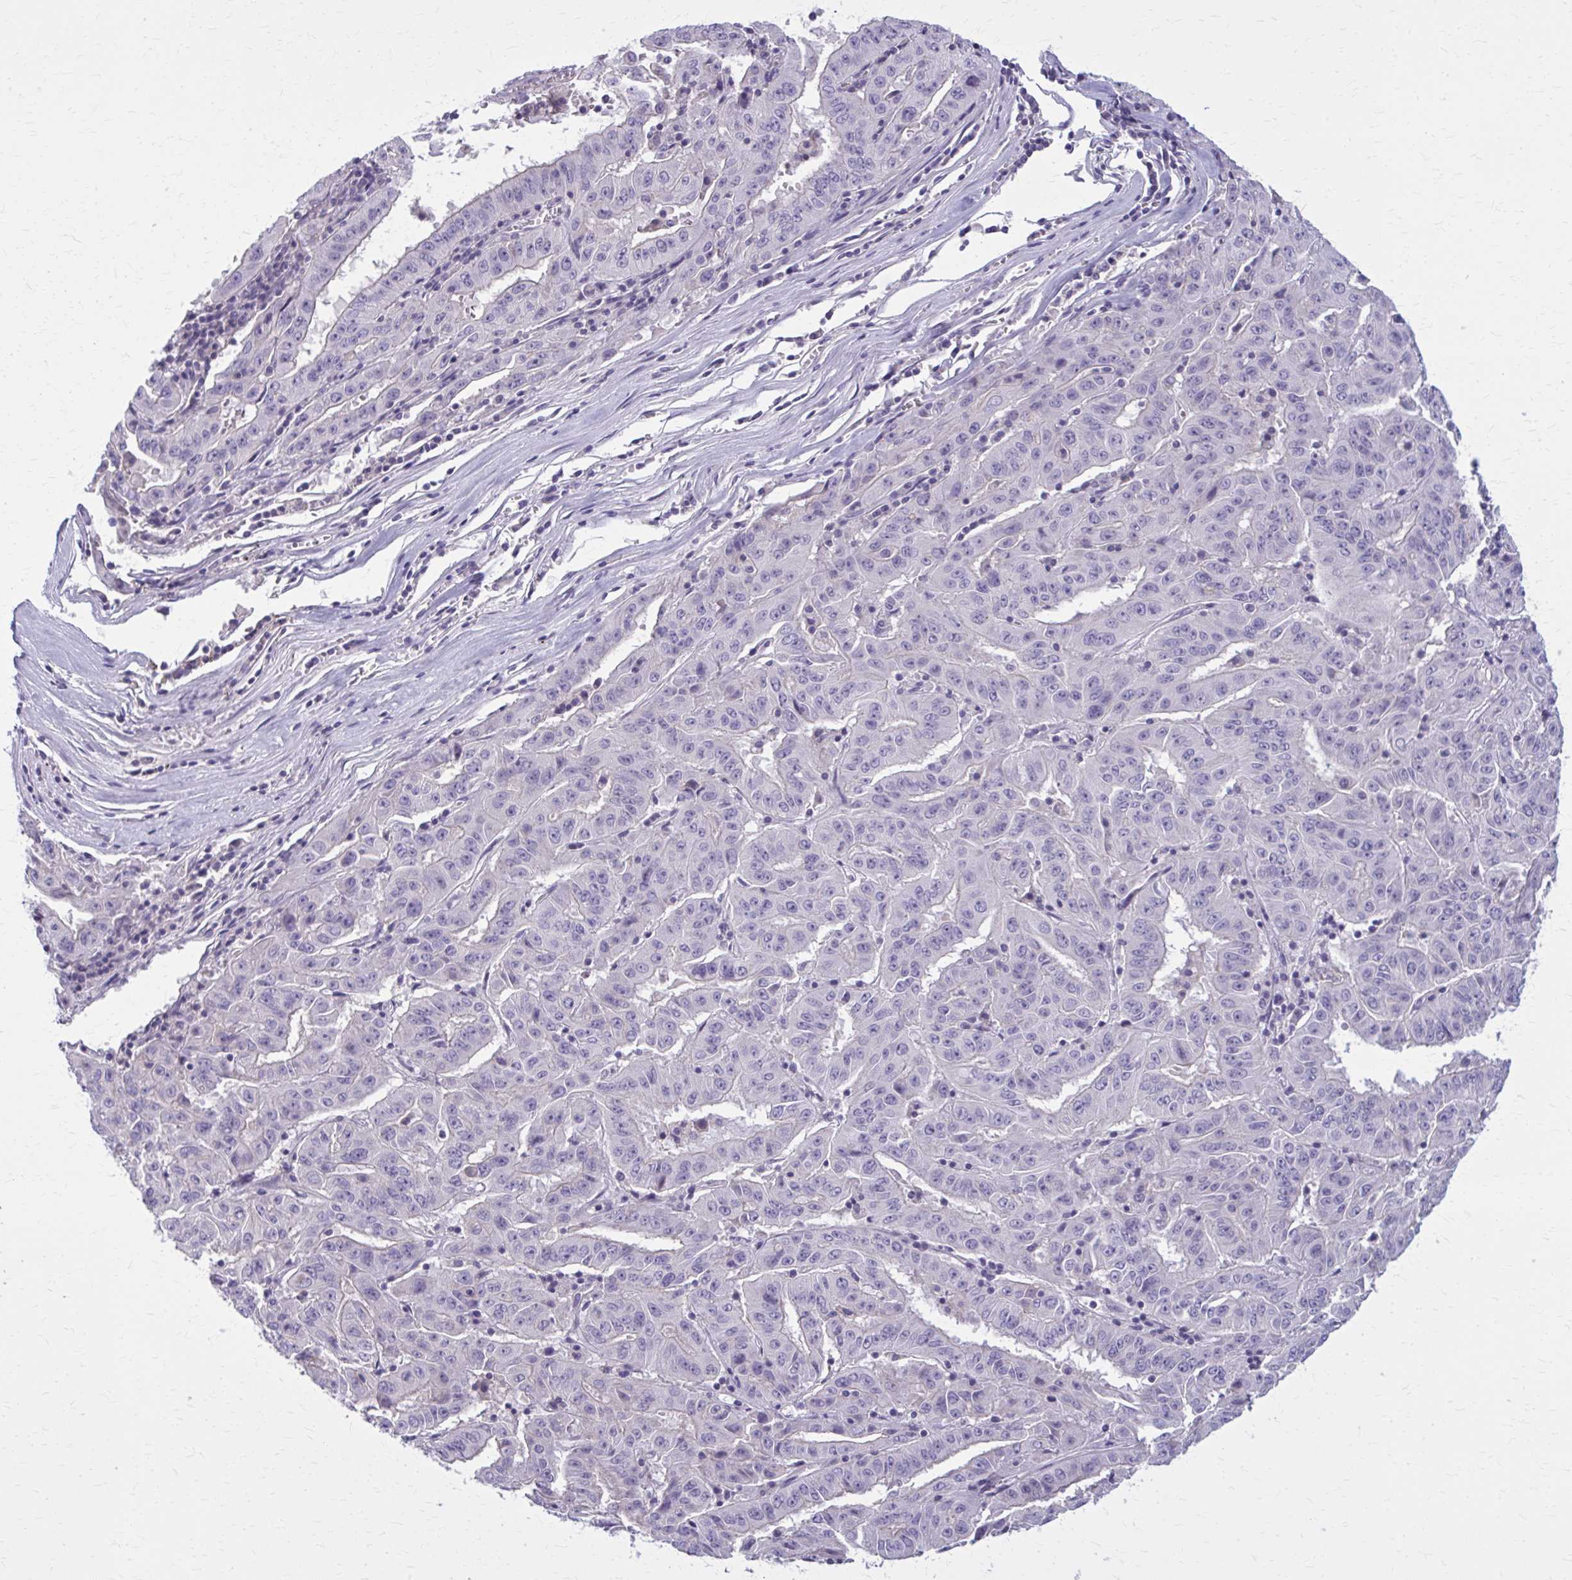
{"staining": {"intensity": "negative", "quantity": "none", "location": "none"}, "tissue": "pancreatic cancer", "cell_type": "Tumor cells", "image_type": "cancer", "snomed": [{"axis": "morphology", "description": "Adenocarcinoma, NOS"}, {"axis": "topography", "description": "Pancreas"}], "caption": "The image exhibits no significant staining in tumor cells of pancreatic cancer (adenocarcinoma).", "gene": "OR4A47", "patient": {"sex": "male", "age": 63}}